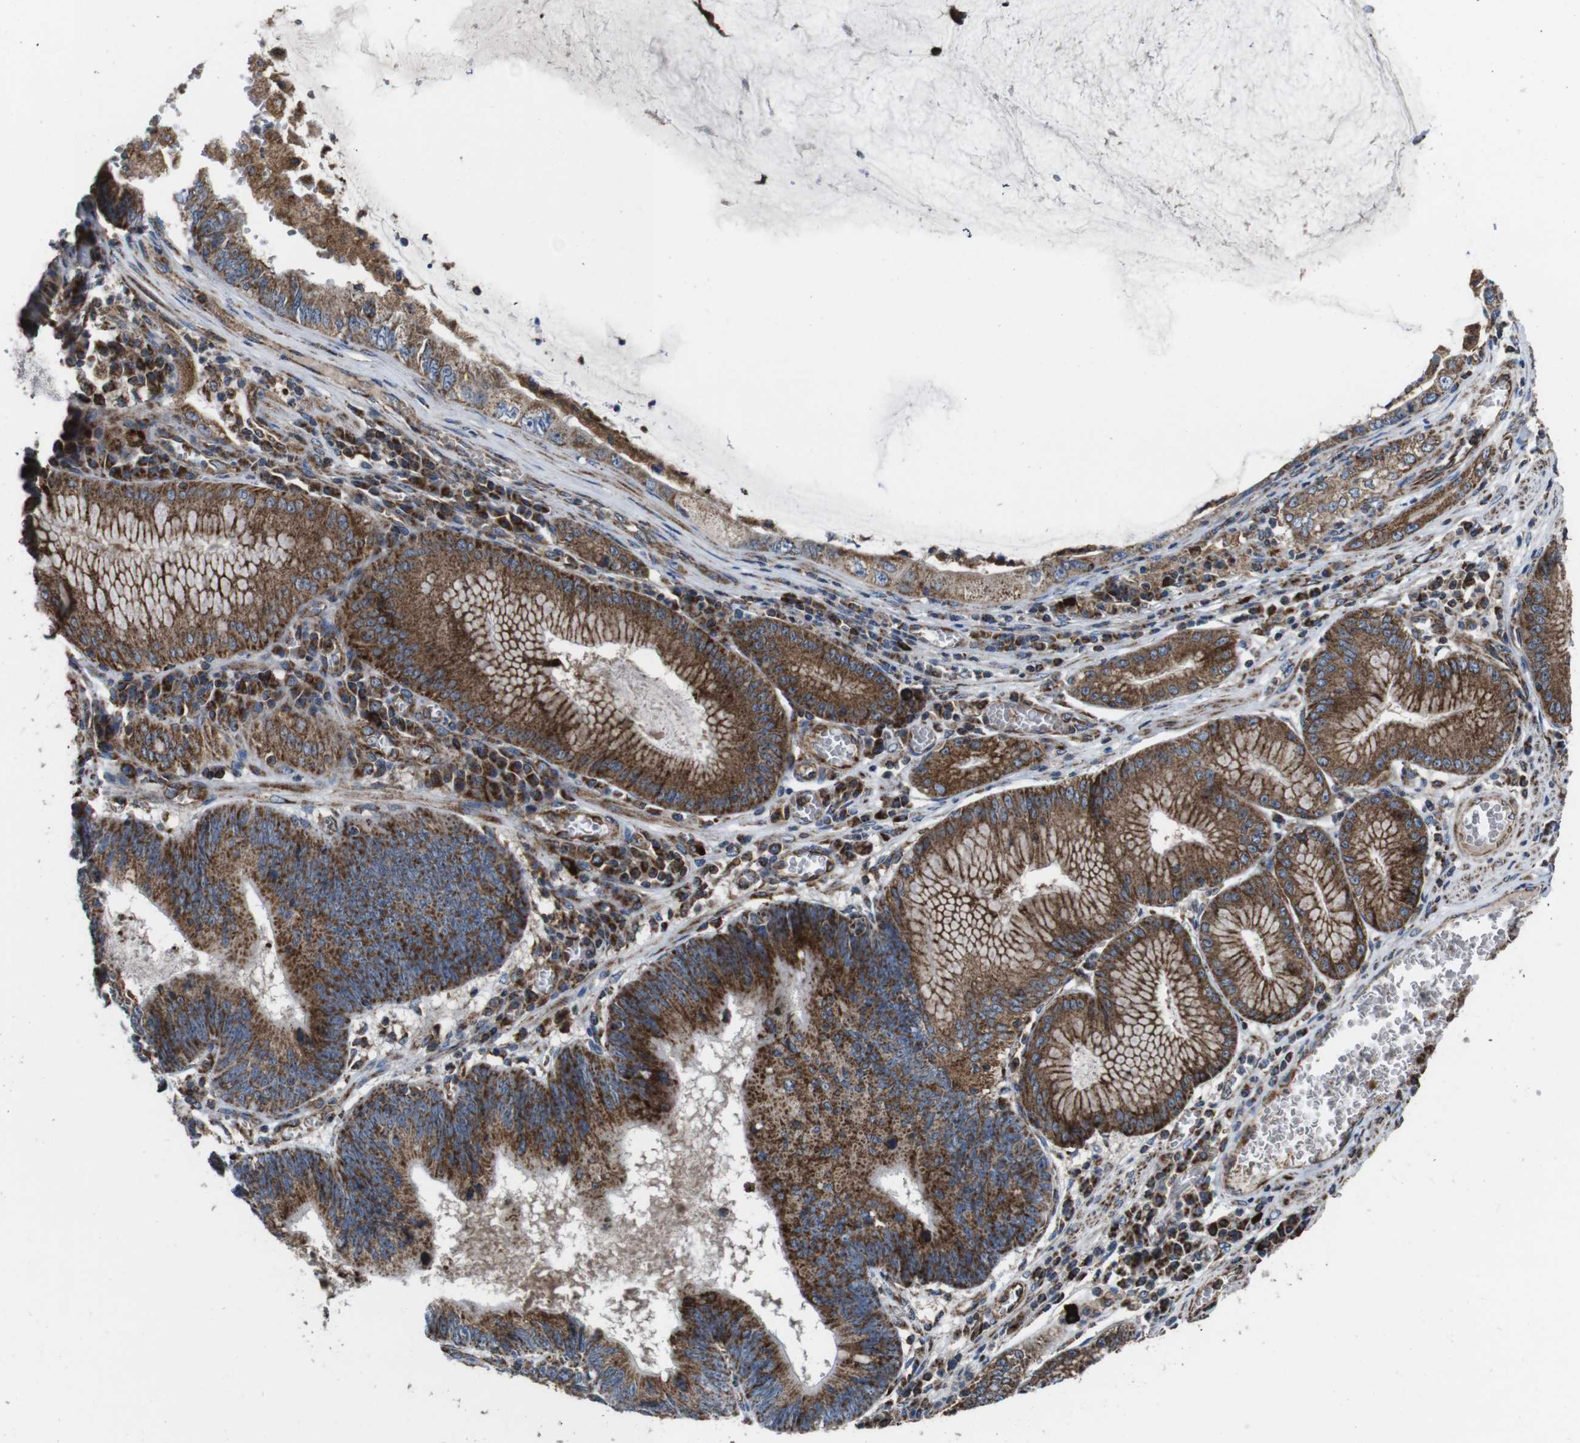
{"staining": {"intensity": "moderate", "quantity": ">75%", "location": "cytoplasmic/membranous"}, "tissue": "stomach cancer", "cell_type": "Tumor cells", "image_type": "cancer", "snomed": [{"axis": "morphology", "description": "Adenocarcinoma, NOS"}, {"axis": "topography", "description": "Stomach"}], "caption": "A medium amount of moderate cytoplasmic/membranous staining is identified in approximately >75% of tumor cells in stomach cancer (adenocarcinoma) tissue.", "gene": "HK1", "patient": {"sex": "male", "age": 59}}